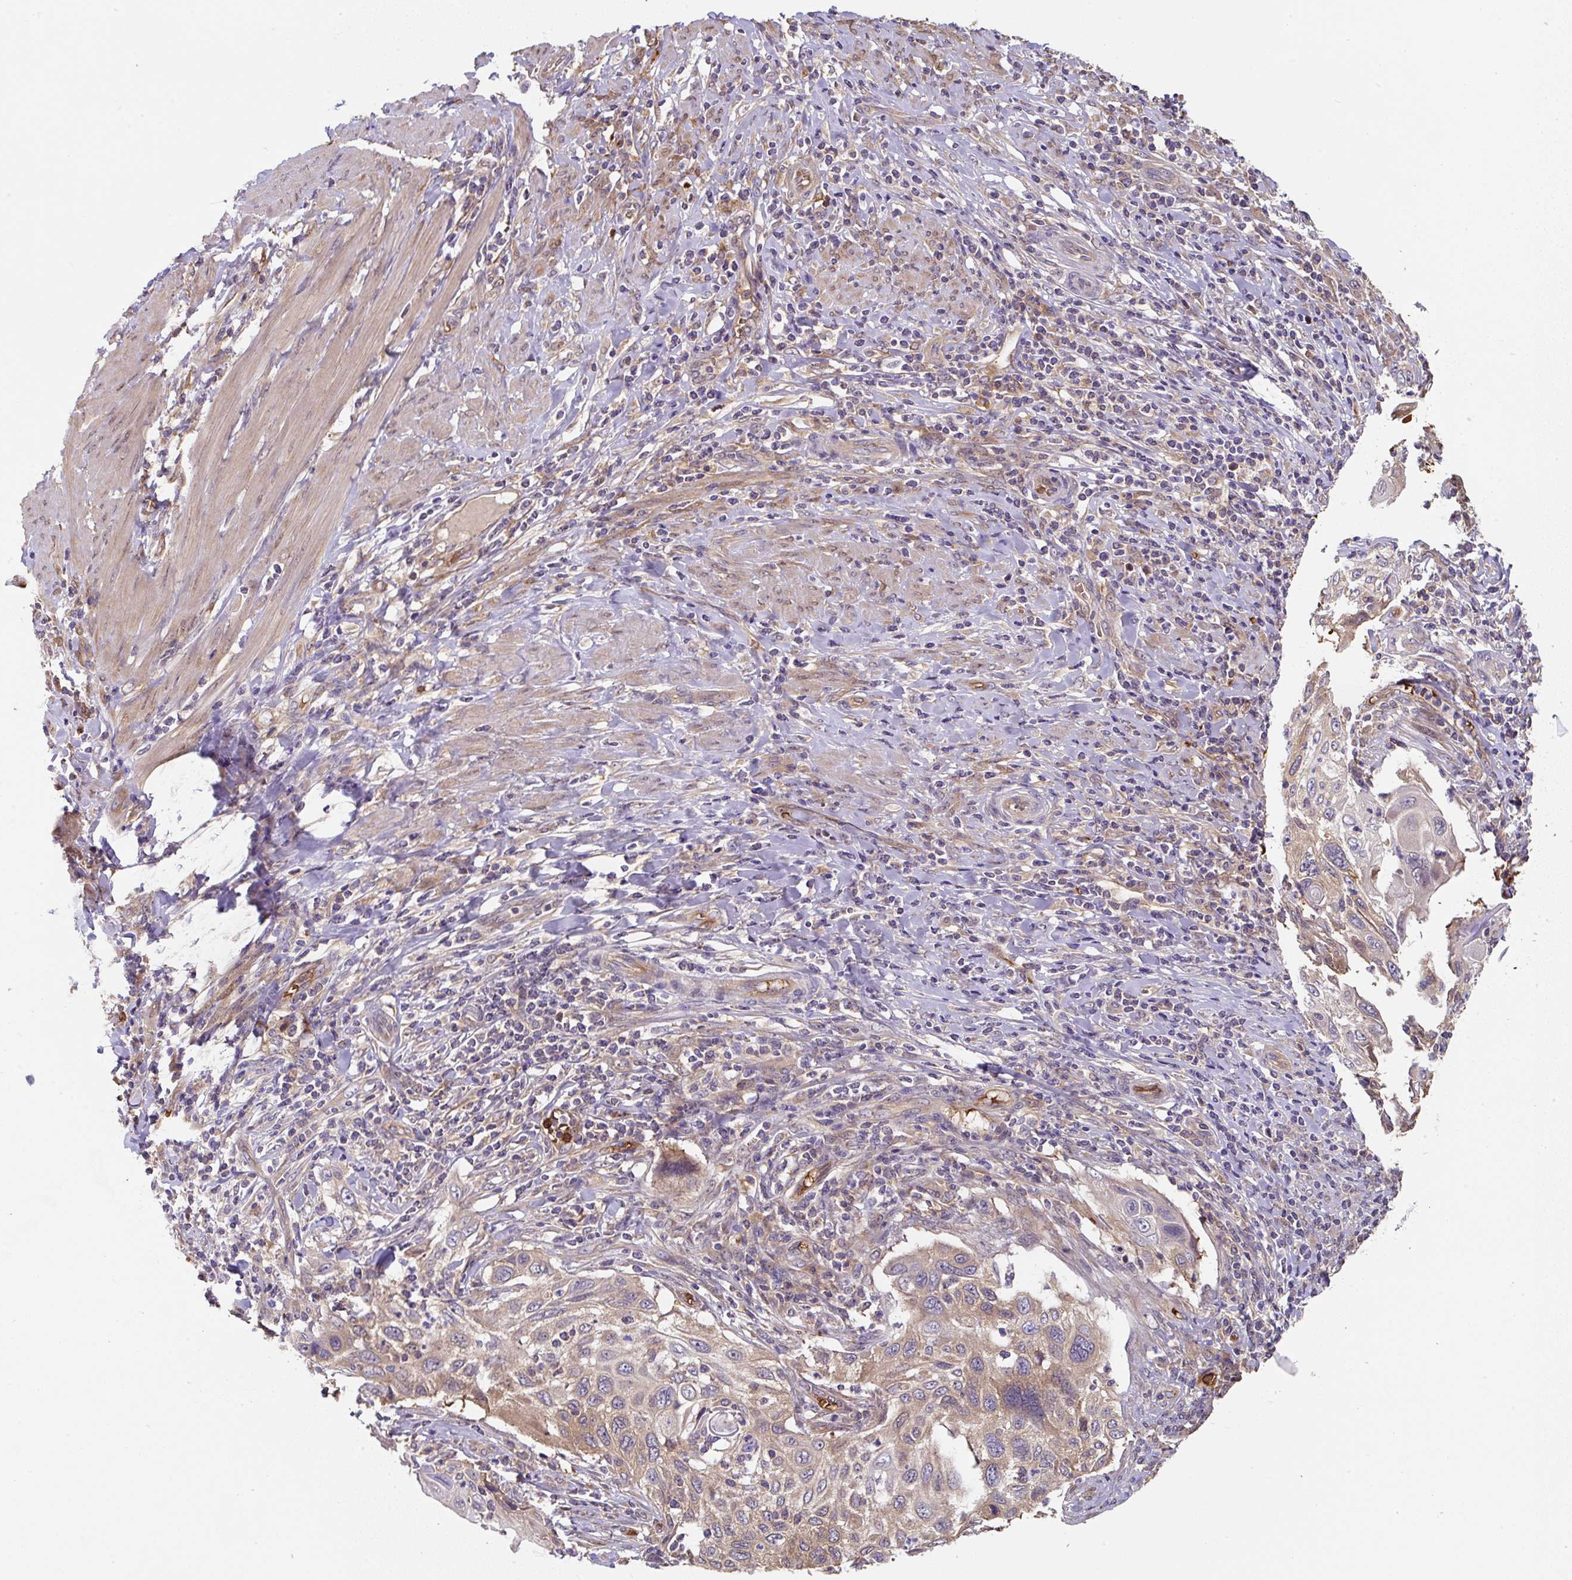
{"staining": {"intensity": "weak", "quantity": "25%-75%", "location": "cytoplasmic/membranous"}, "tissue": "cervical cancer", "cell_type": "Tumor cells", "image_type": "cancer", "snomed": [{"axis": "morphology", "description": "Squamous cell carcinoma, NOS"}, {"axis": "topography", "description": "Cervix"}], "caption": "Cervical cancer (squamous cell carcinoma) stained for a protein exhibits weak cytoplasmic/membranous positivity in tumor cells.", "gene": "ST13", "patient": {"sex": "female", "age": 70}}